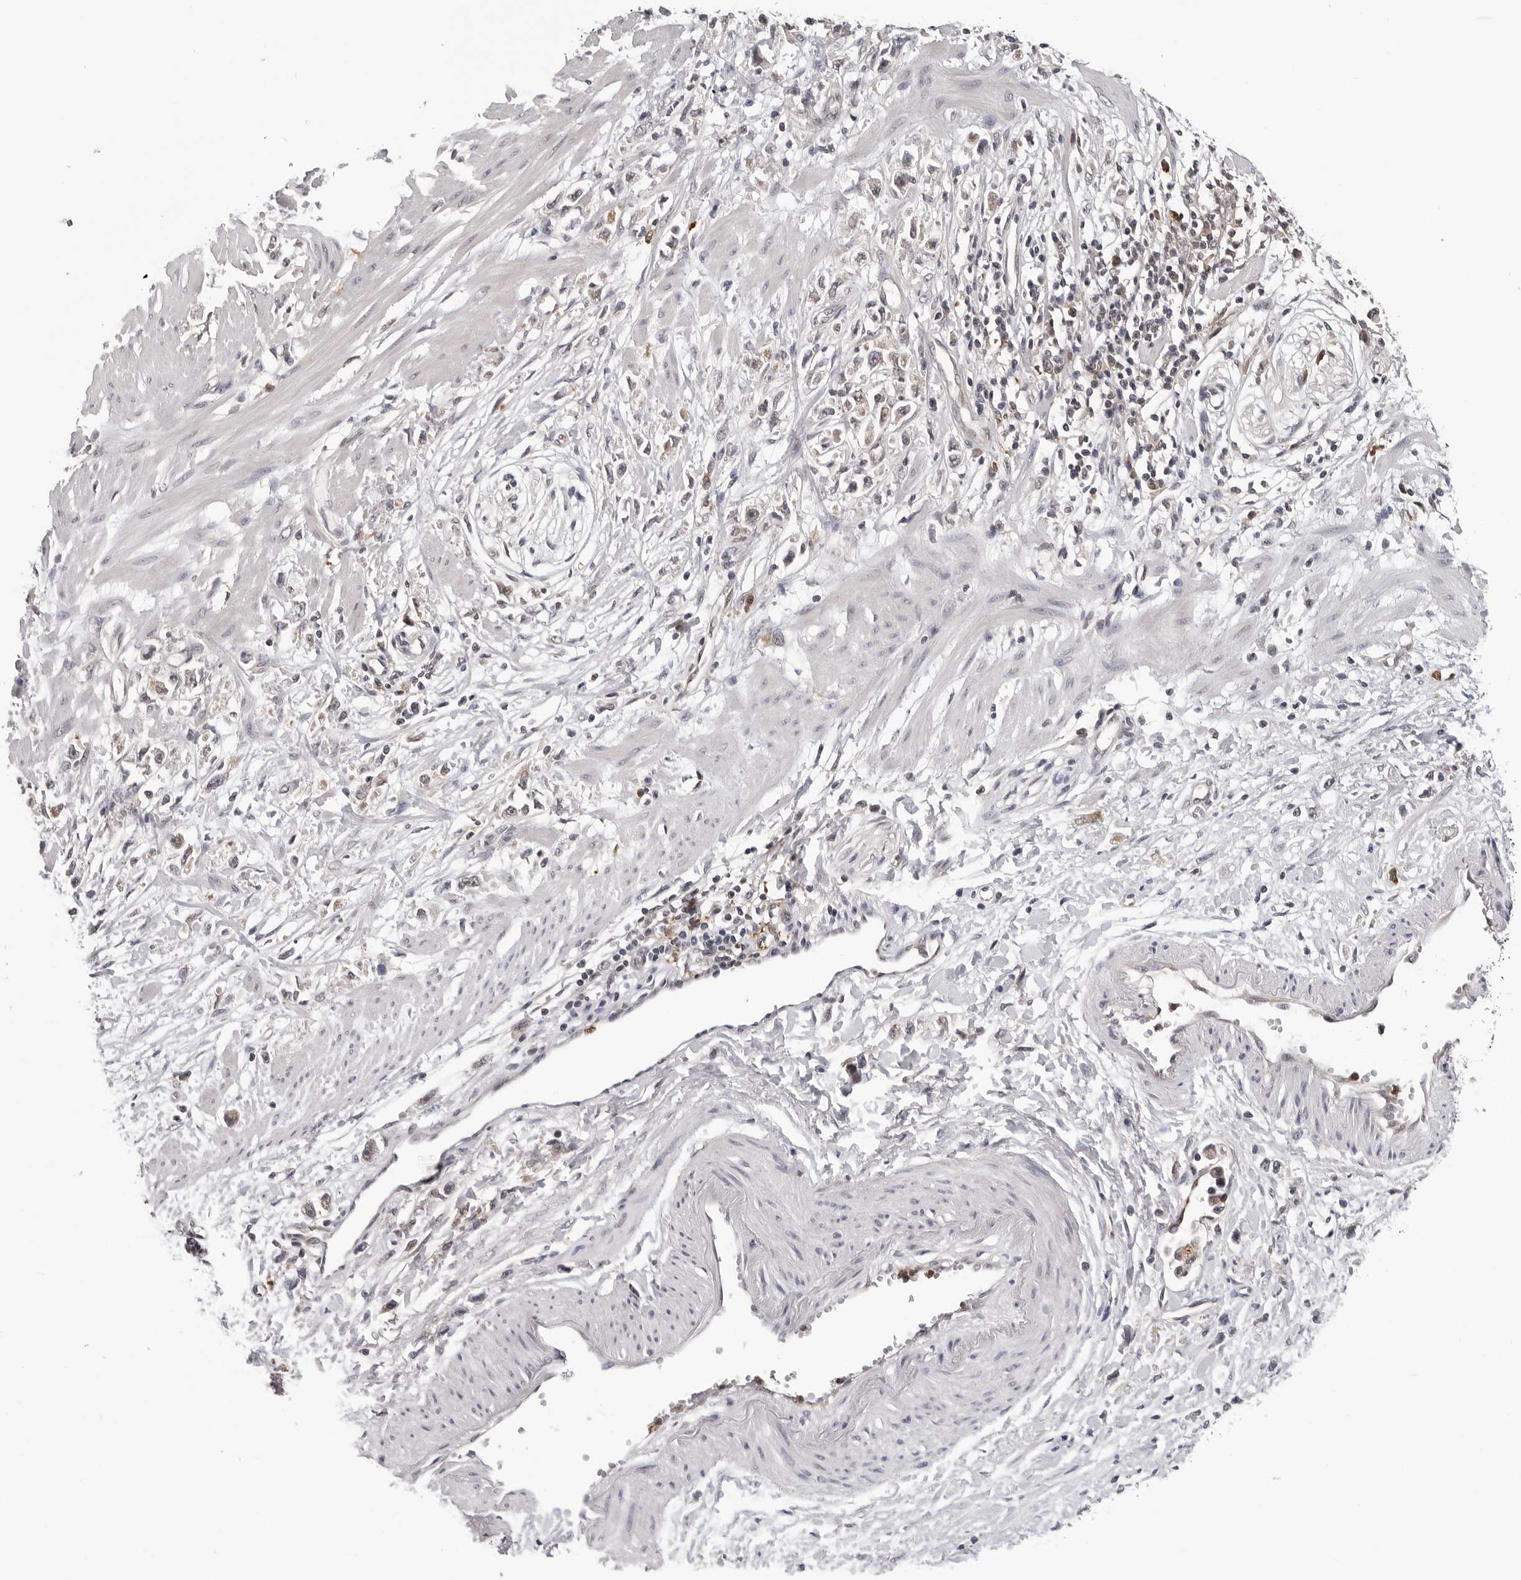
{"staining": {"intensity": "weak", "quantity": "<25%", "location": "cytoplasmic/membranous"}, "tissue": "stomach cancer", "cell_type": "Tumor cells", "image_type": "cancer", "snomed": [{"axis": "morphology", "description": "Adenocarcinoma, NOS"}, {"axis": "topography", "description": "Stomach"}], "caption": "High power microscopy image of an immunohistochemistry micrograph of stomach adenocarcinoma, revealing no significant staining in tumor cells.", "gene": "TRMT13", "patient": {"sex": "female", "age": 59}}